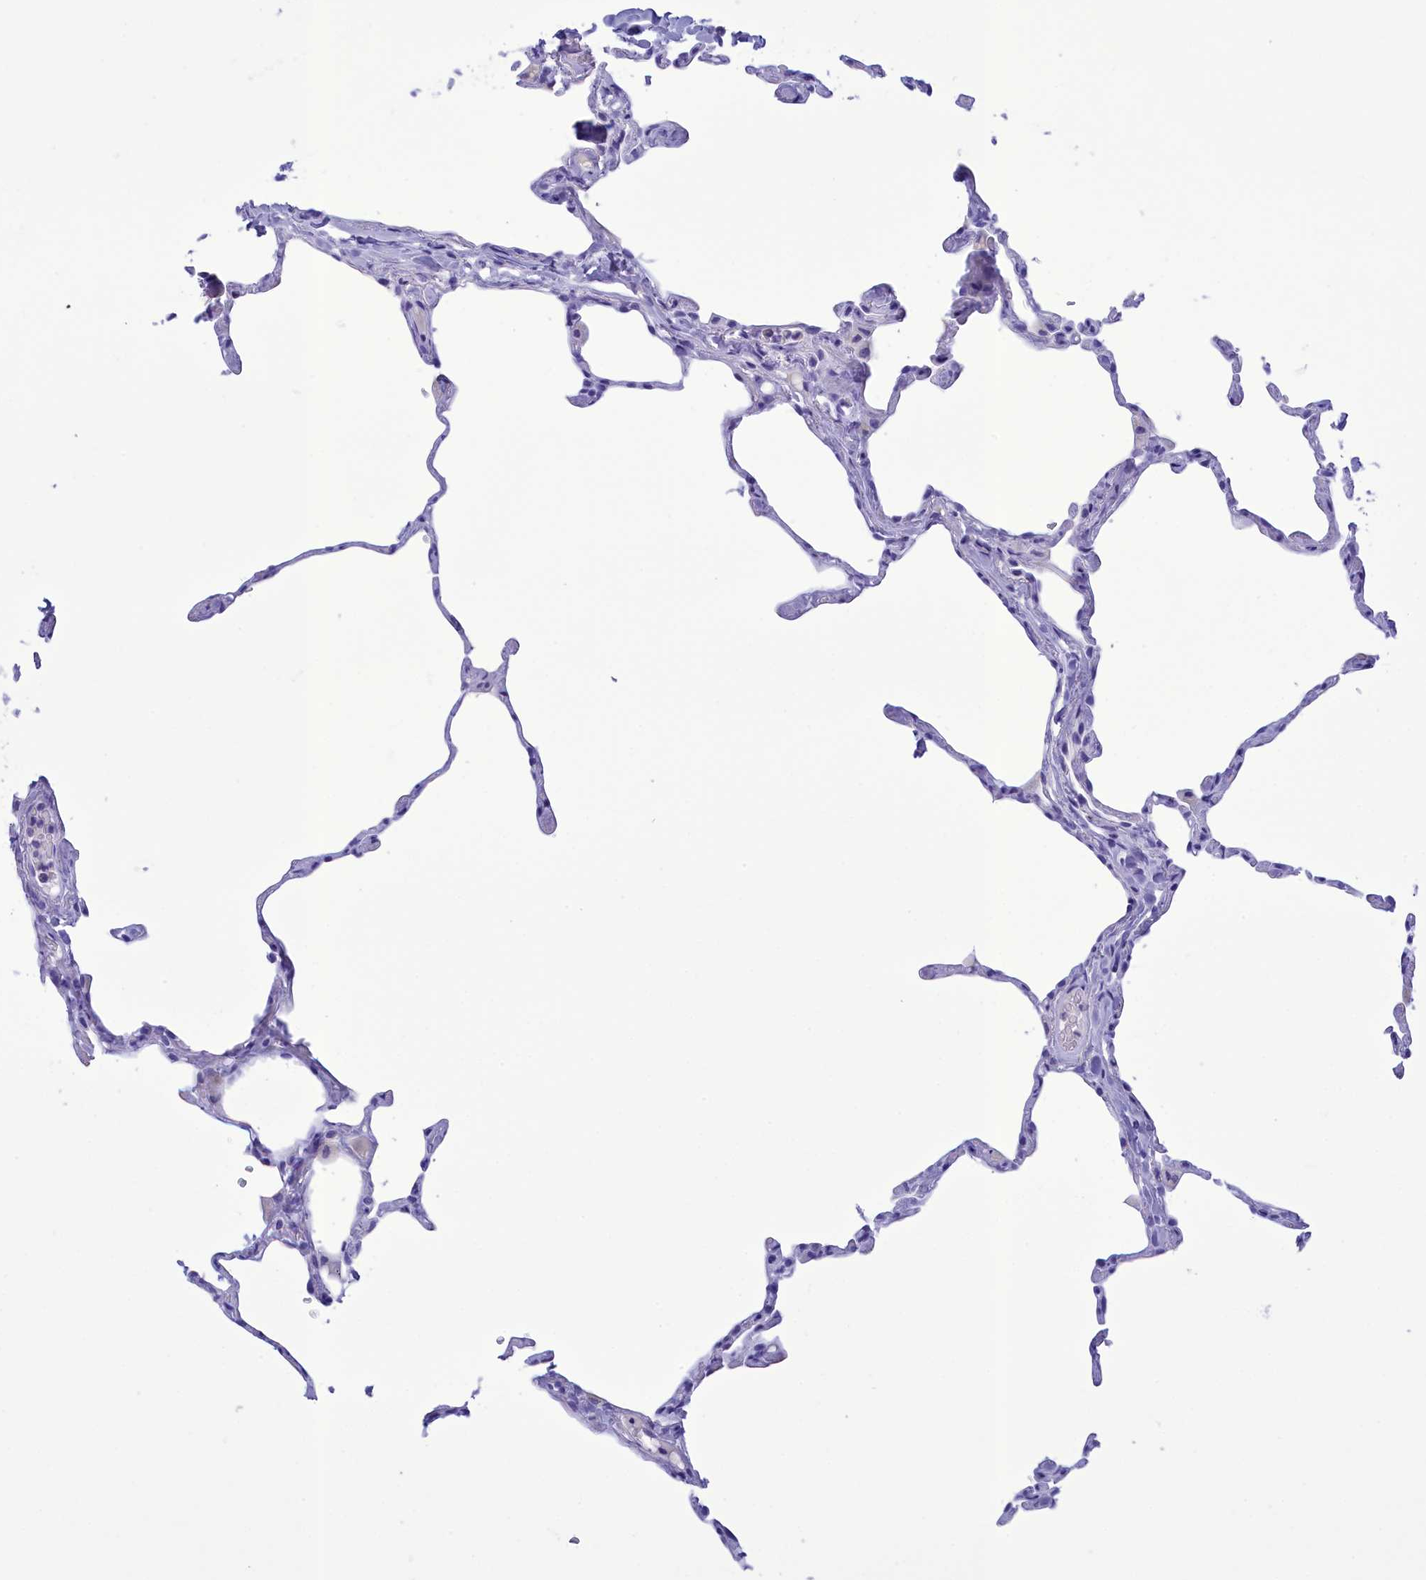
{"staining": {"intensity": "negative", "quantity": "none", "location": "none"}, "tissue": "lung", "cell_type": "Alveolar cells", "image_type": "normal", "snomed": [{"axis": "morphology", "description": "Normal tissue, NOS"}, {"axis": "topography", "description": "Lung"}], "caption": "This is an immunohistochemistry (IHC) histopathology image of unremarkable human lung. There is no expression in alveolar cells.", "gene": "BRI3", "patient": {"sex": "male", "age": 65}}